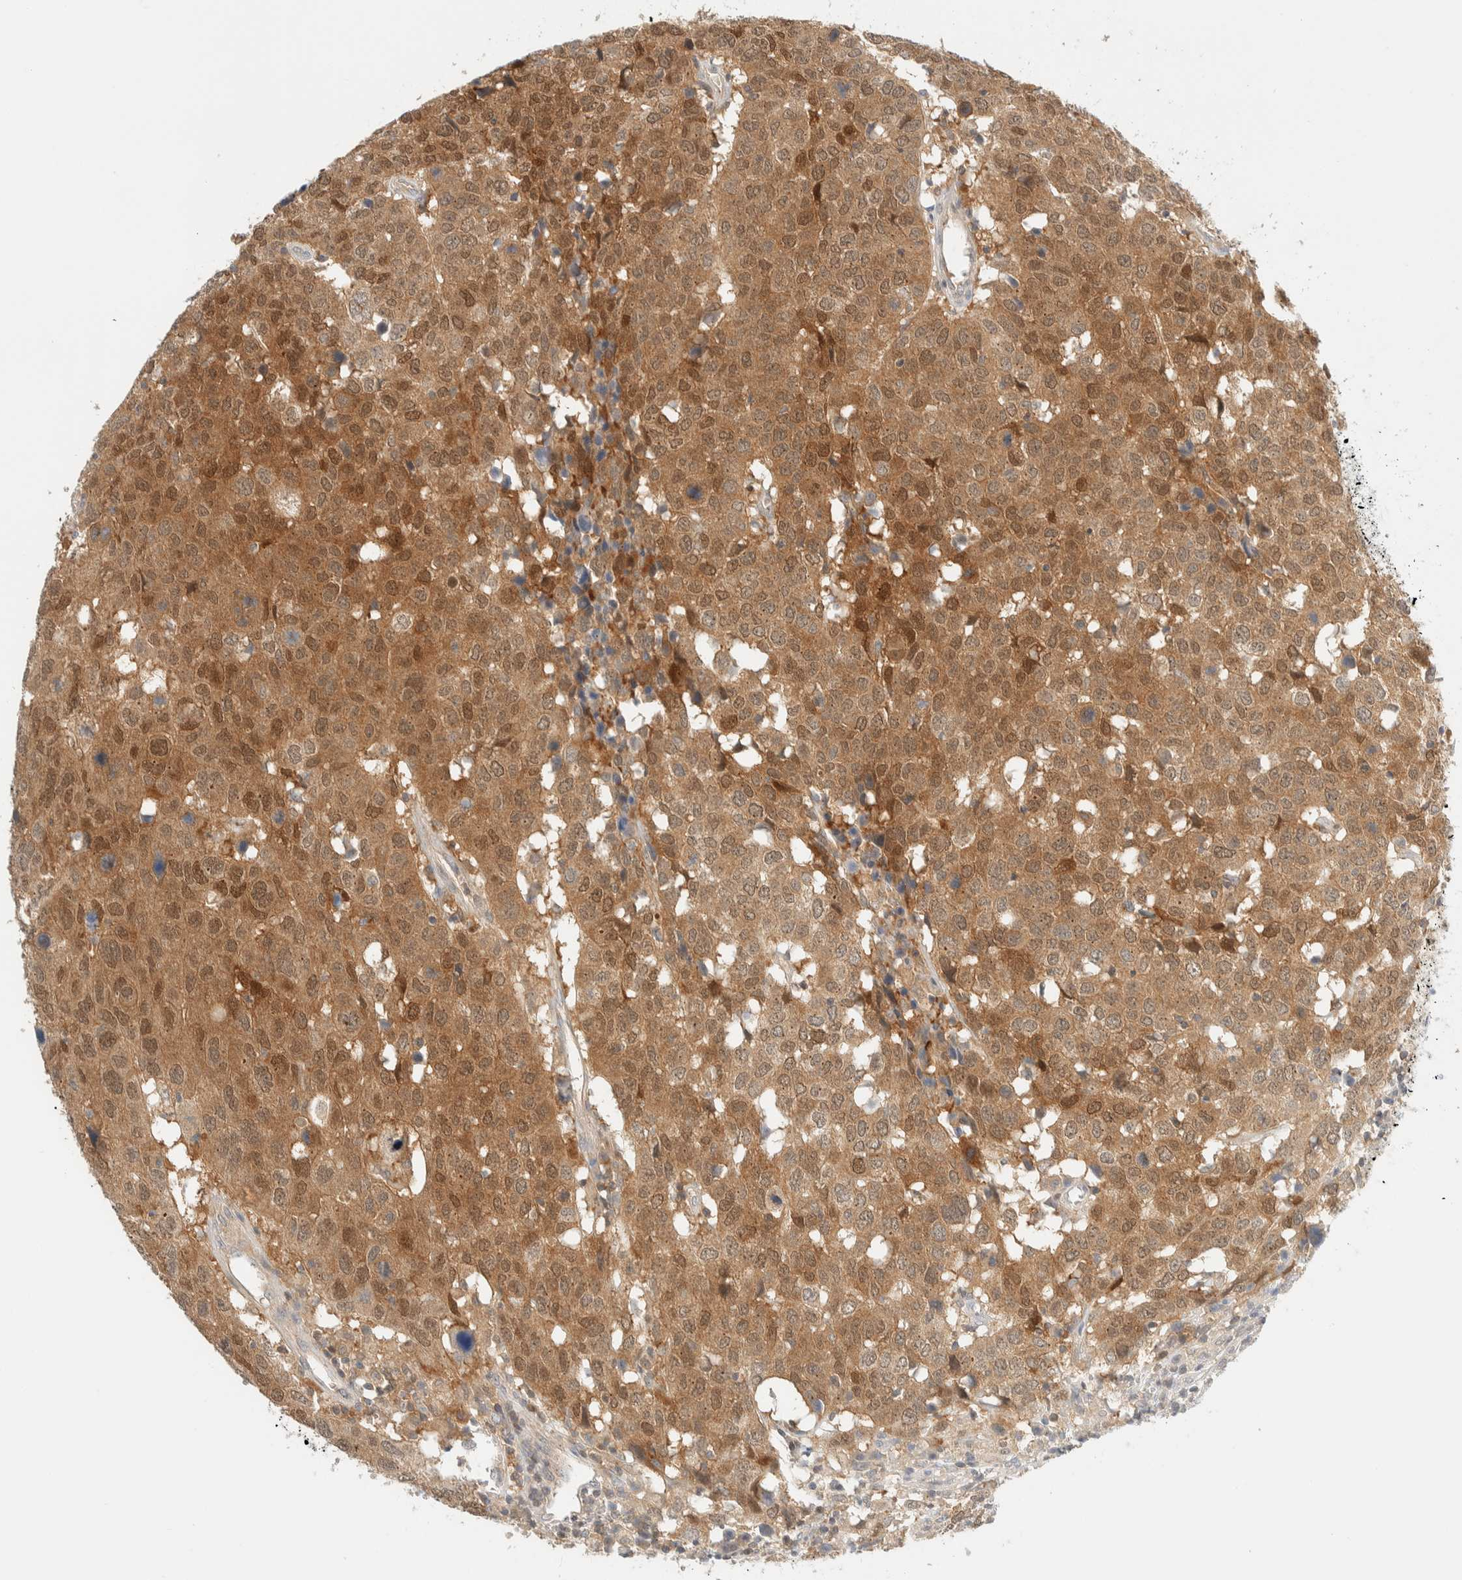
{"staining": {"intensity": "moderate", "quantity": ">75%", "location": "cytoplasmic/membranous,nuclear"}, "tissue": "head and neck cancer", "cell_type": "Tumor cells", "image_type": "cancer", "snomed": [{"axis": "morphology", "description": "Squamous cell carcinoma, NOS"}, {"axis": "topography", "description": "Head-Neck"}], "caption": "DAB (3,3'-diaminobenzidine) immunohistochemical staining of human head and neck cancer (squamous cell carcinoma) exhibits moderate cytoplasmic/membranous and nuclear protein staining in approximately >75% of tumor cells.", "gene": "PCYT2", "patient": {"sex": "male", "age": 66}}